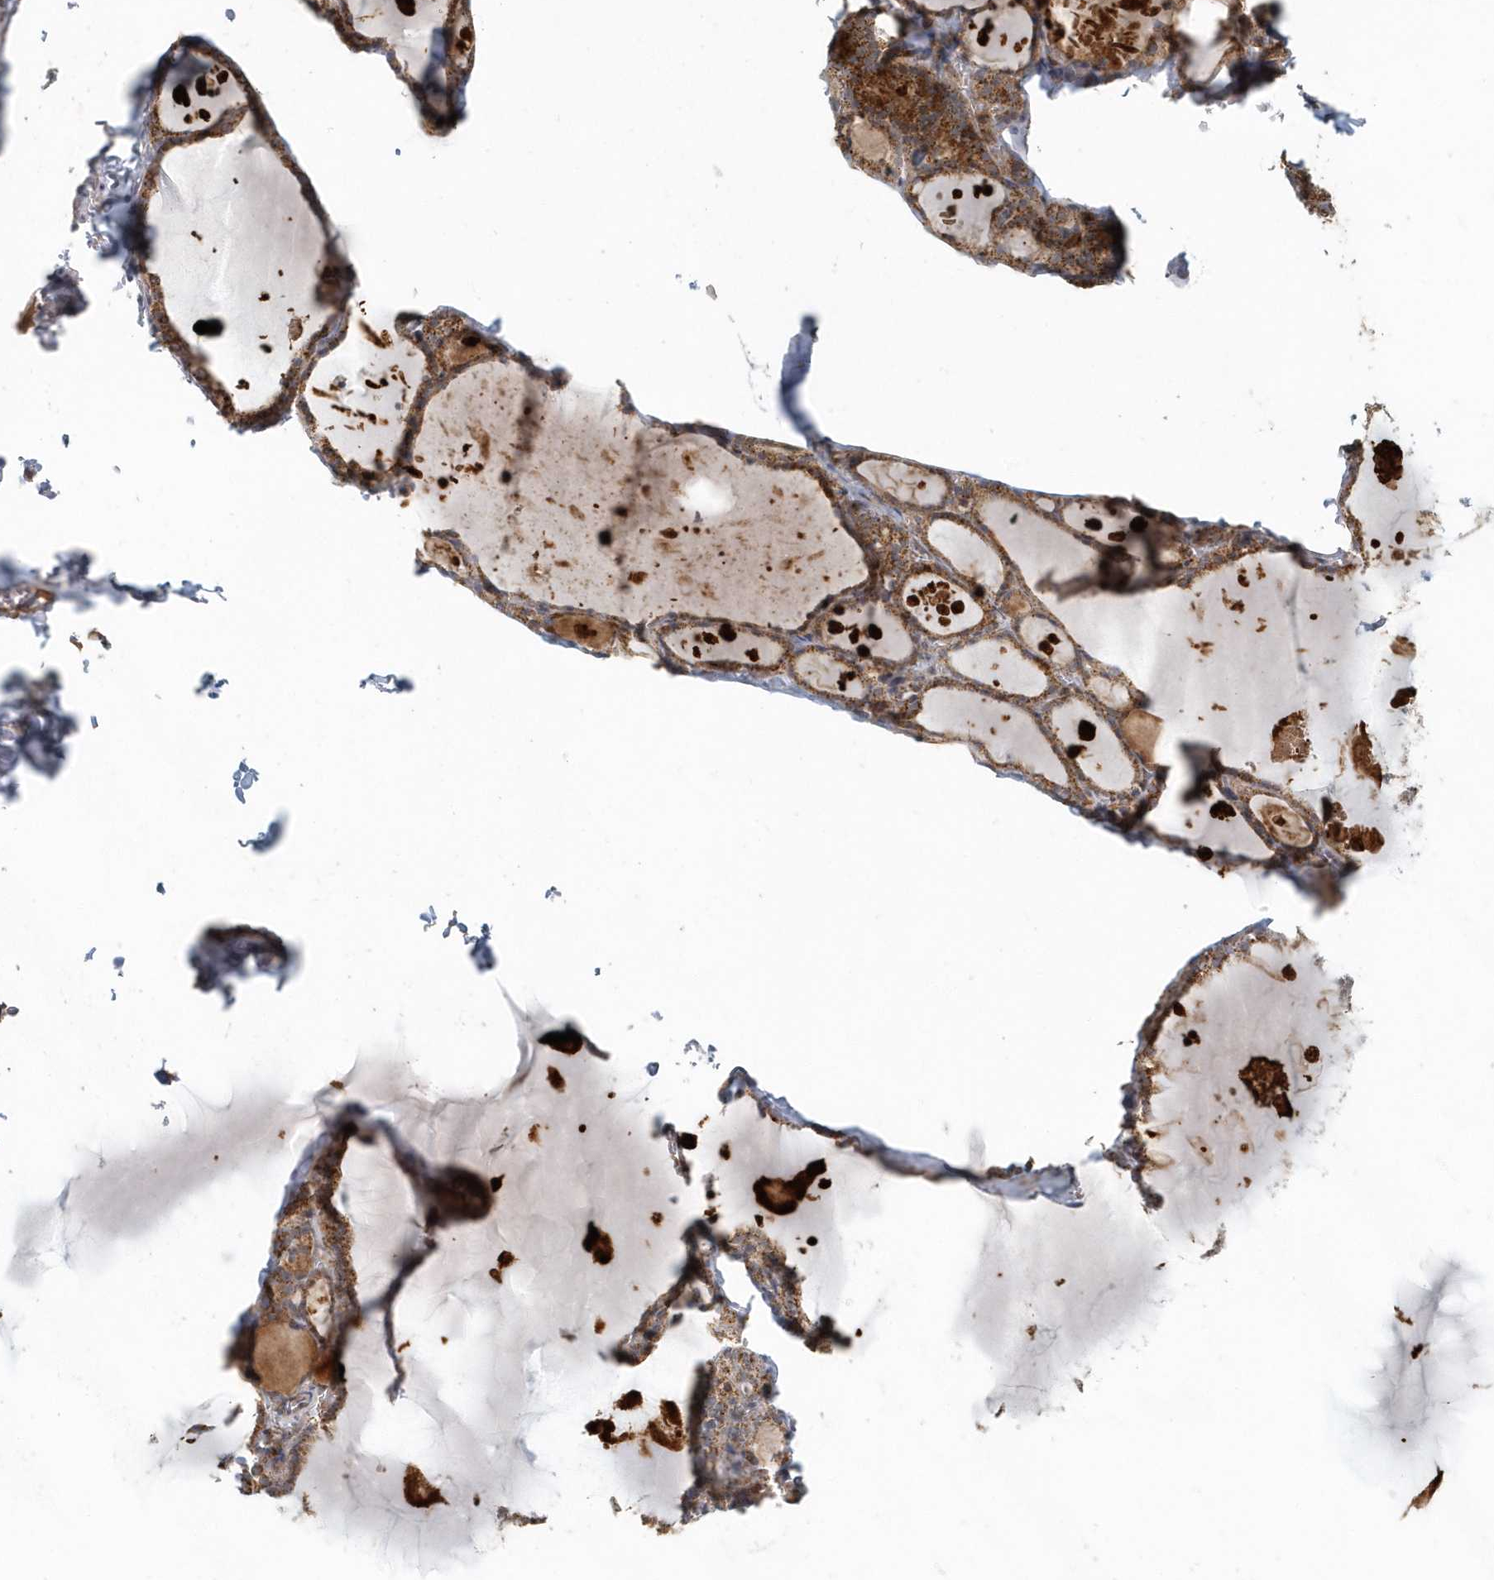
{"staining": {"intensity": "moderate", "quantity": ">75%", "location": "cytoplasmic/membranous"}, "tissue": "thyroid gland", "cell_type": "Glandular cells", "image_type": "normal", "snomed": [{"axis": "morphology", "description": "Normal tissue, NOS"}, {"axis": "topography", "description": "Thyroid gland"}], "caption": "A high-resolution micrograph shows immunohistochemistry staining of benign thyroid gland, which shows moderate cytoplasmic/membranous positivity in about >75% of glandular cells.", "gene": "MMUT", "patient": {"sex": "male", "age": 56}}